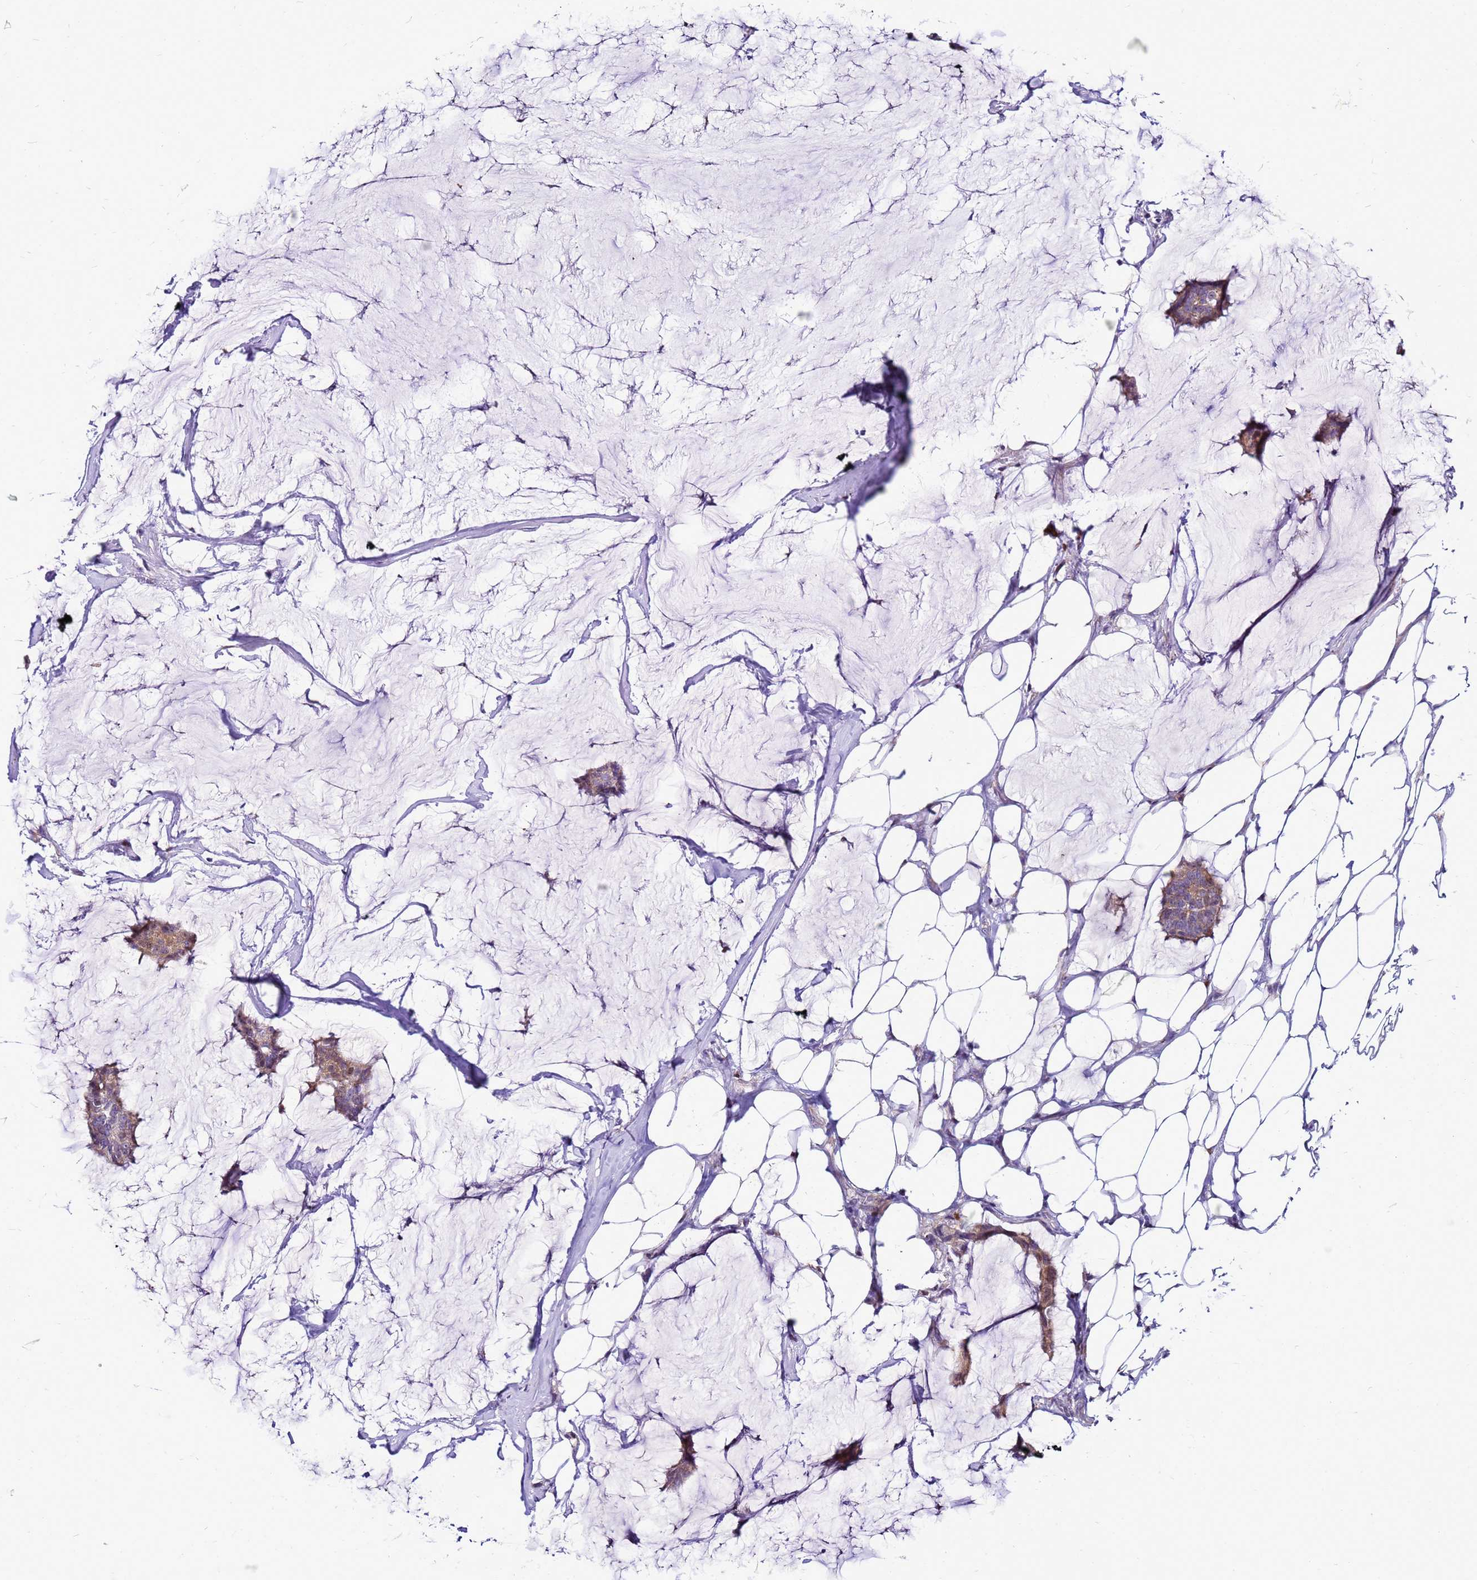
{"staining": {"intensity": "moderate", "quantity": ">75%", "location": "cytoplasmic/membranous"}, "tissue": "breast cancer", "cell_type": "Tumor cells", "image_type": "cancer", "snomed": [{"axis": "morphology", "description": "Duct carcinoma"}, {"axis": "topography", "description": "Breast"}], "caption": "Protein expression analysis of human breast cancer reveals moderate cytoplasmic/membranous expression in about >75% of tumor cells. Immunohistochemistry stains the protein in brown and the nuclei are stained blue.", "gene": "VPS4B", "patient": {"sex": "female", "age": 93}}